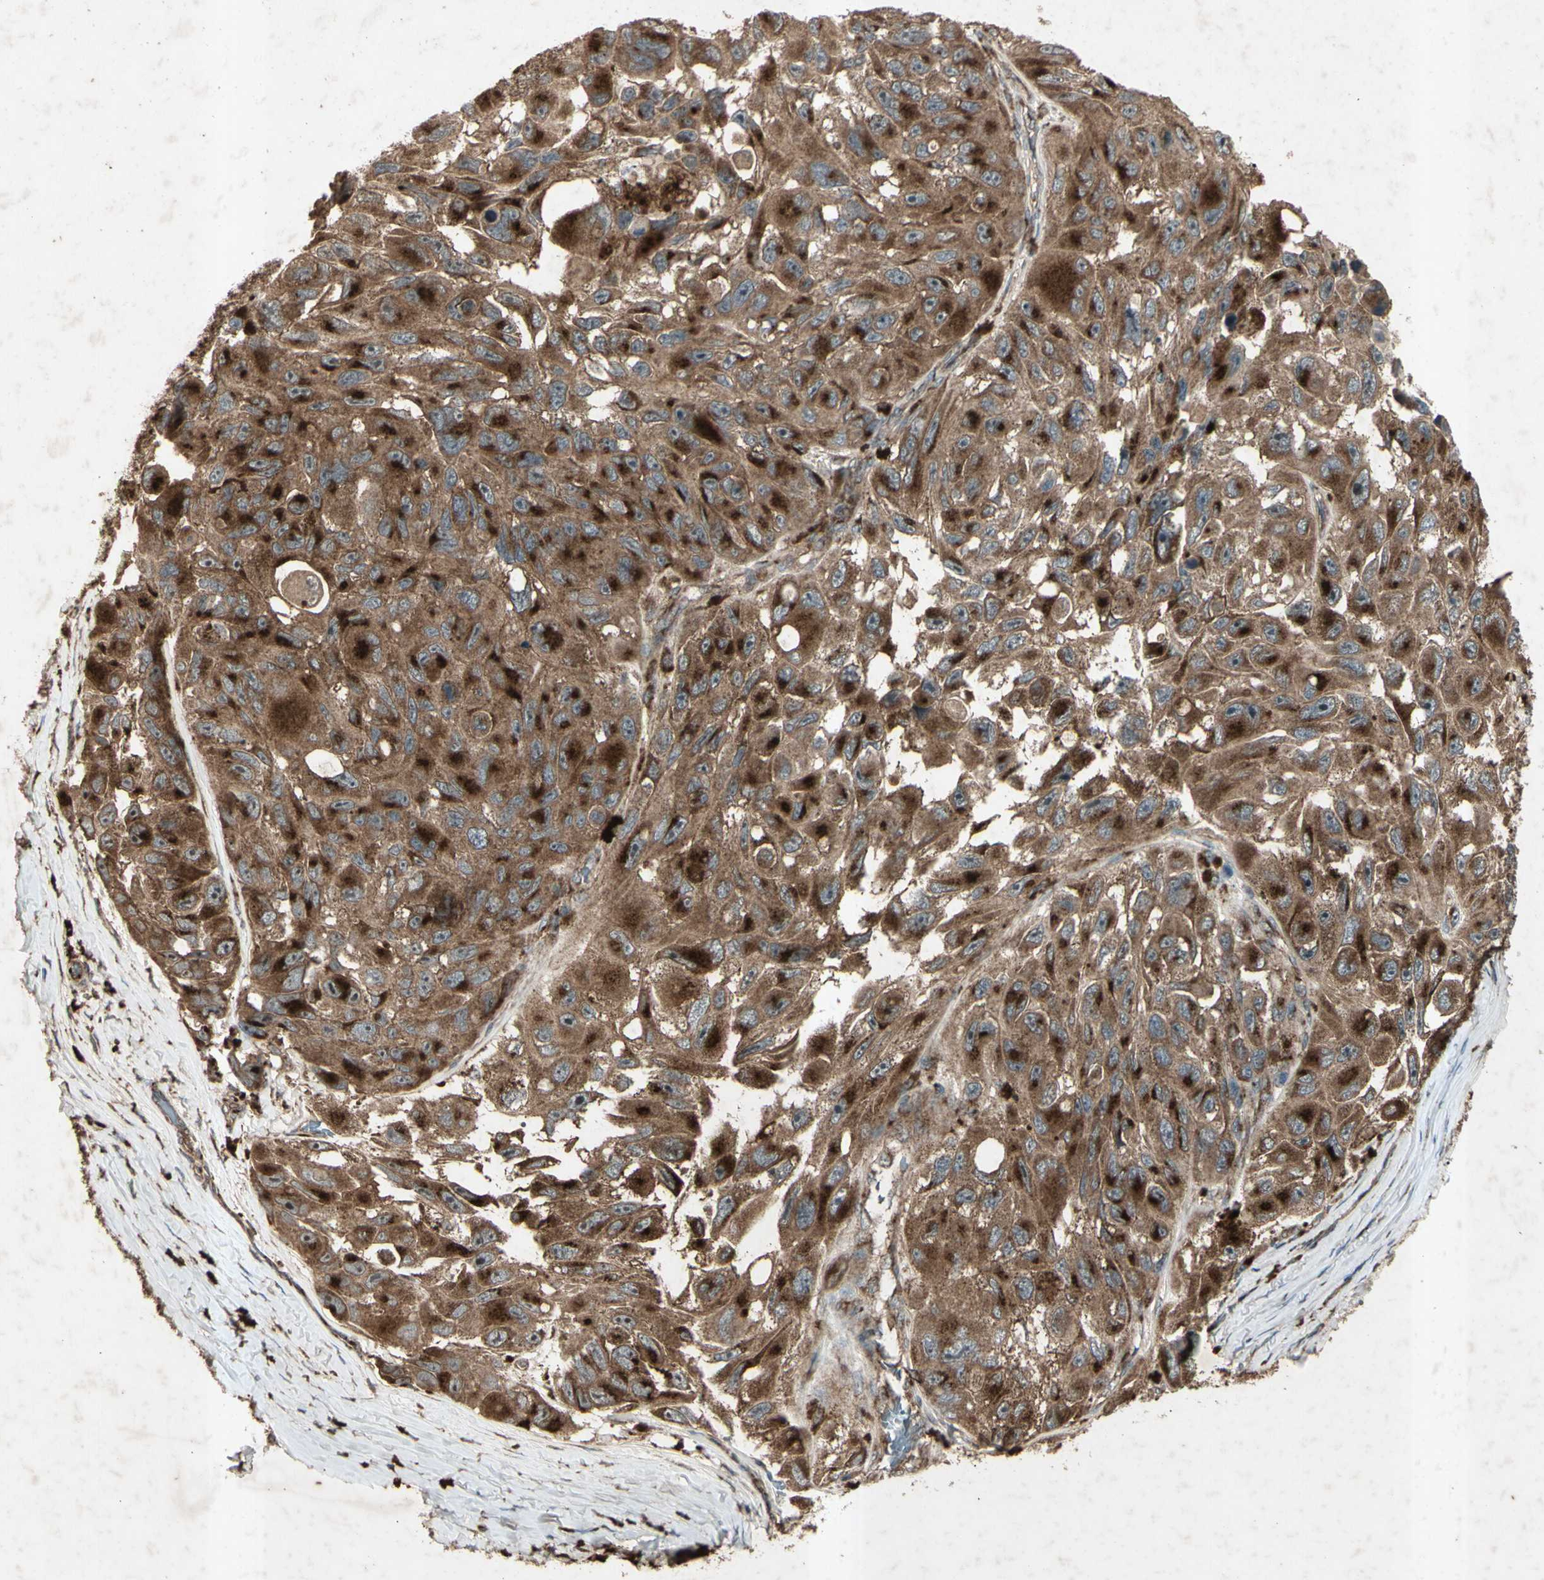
{"staining": {"intensity": "strong", "quantity": ">75%", "location": "cytoplasmic/membranous"}, "tissue": "melanoma", "cell_type": "Tumor cells", "image_type": "cancer", "snomed": [{"axis": "morphology", "description": "Malignant melanoma, NOS"}, {"axis": "topography", "description": "Skin"}], "caption": "Strong cytoplasmic/membranous protein expression is present in about >75% of tumor cells in melanoma.", "gene": "AP1G1", "patient": {"sex": "female", "age": 73}}